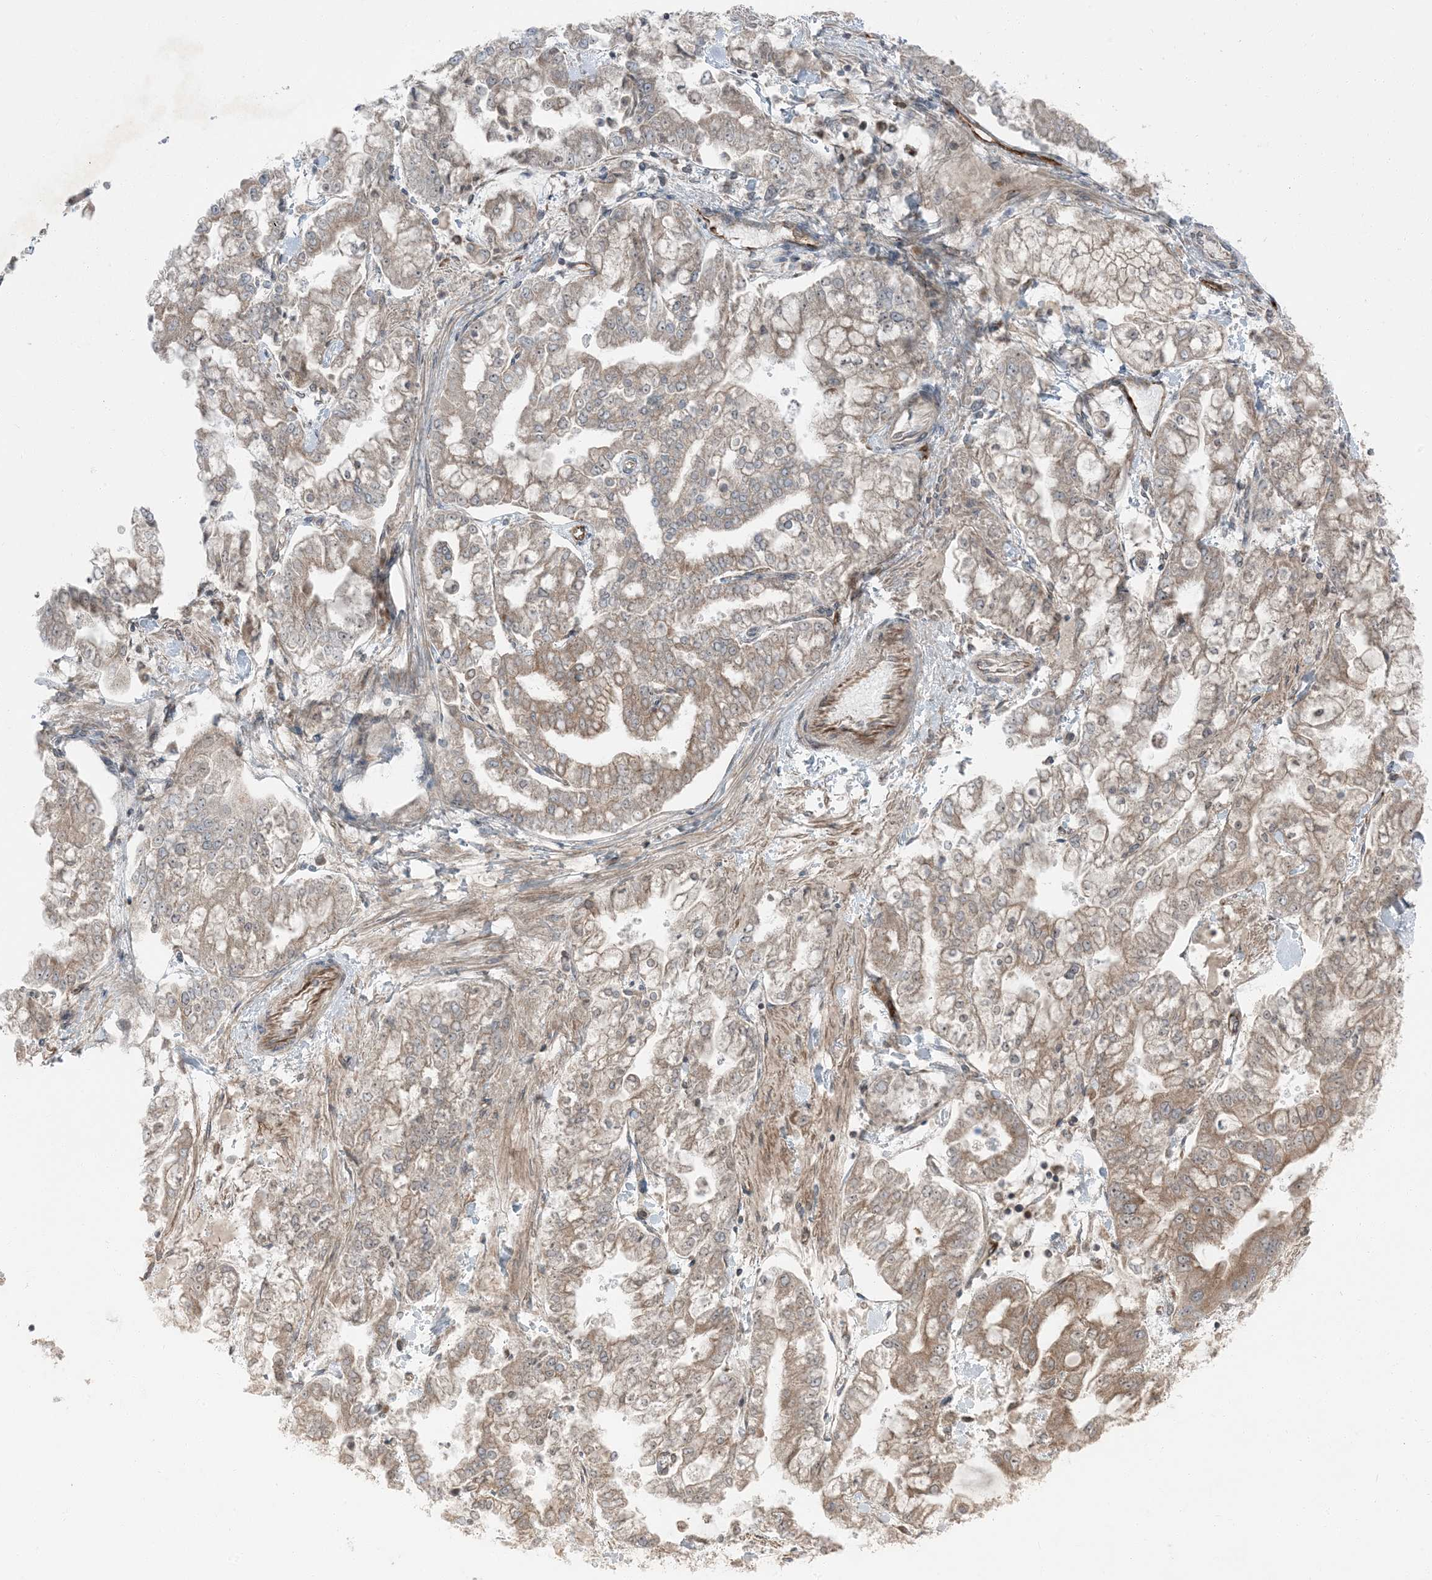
{"staining": {"intensity": "weak", "quantity": ">75%", "location": "cytoplasmic/membranous"}, "tissue": "stomach cancer", "cell_type": "Tumor cells", "image_type": "cancer", "snomed": [{"axis": "morphology", "description": "Normal tissue, NOS"}, {"axis": "morphology", "description": "Adenocarcinoma, NOS"}, {"axis": "topography", "description": "Stomach, upper"}, {"axis": "topography", "description": "Stomach"}], "caption": "Stomach cancer stained with immunohistochemistry (IHC) displays weak cytoplasmic/membranous staining in about >75% of tumor cells. Using DAB (3,3'-diaminobenzidine) (brown) and hematoxylin (blue) stains, captured at high magnification using brightfield microscopy.", "gene": "RAB3GAP1", "patient": {"sex": "male", "age": 76}}